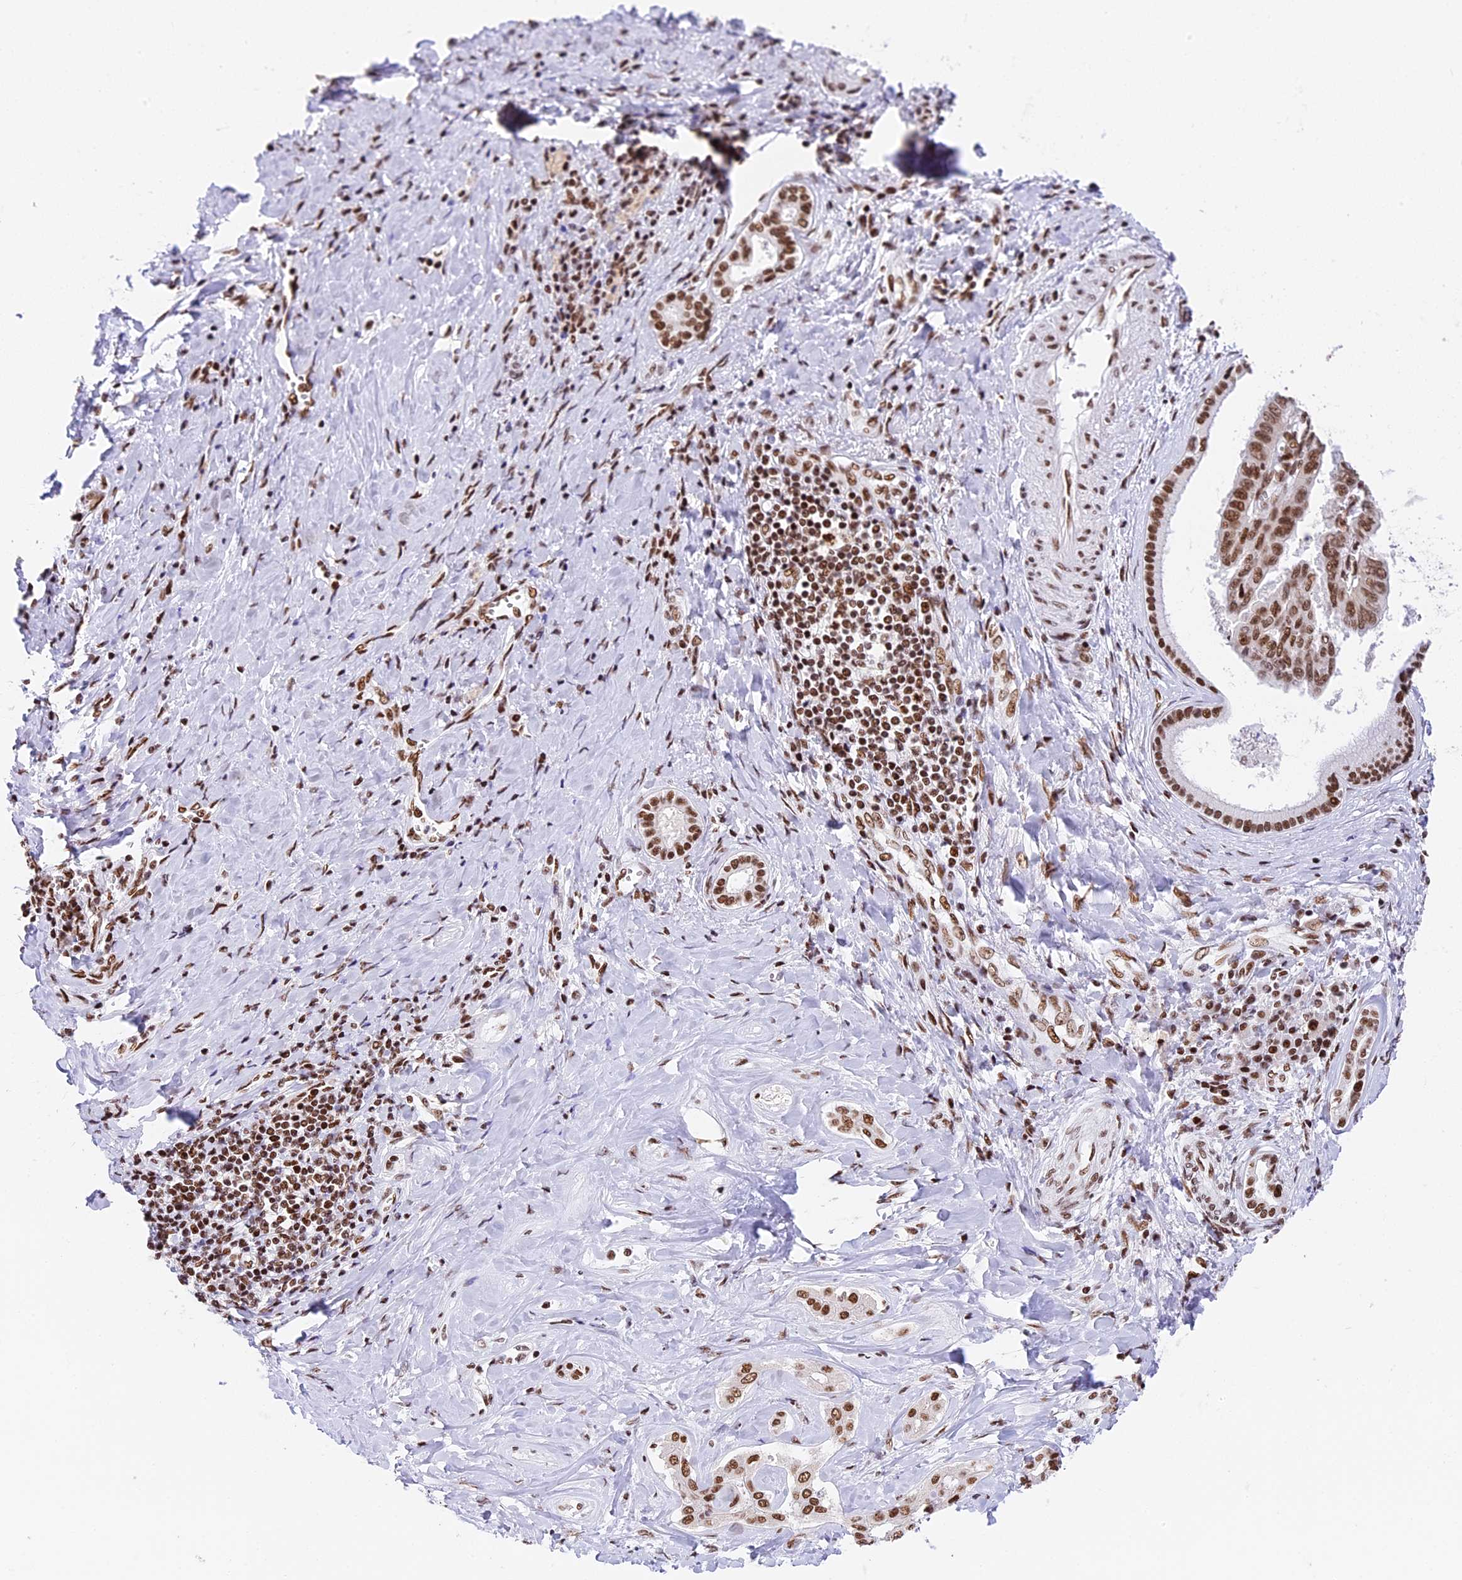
{"staining": {"intensity": "strong", "quantity": ">75%", "location": "nuclear"}, "tissue": "liver cancer", "cell_type": "Tumor cells", "image_type": "cancer", "snomed": [{"axis": "morphology", "description": "Cholangiocarcinoma"}, {"axis": "topography", "description": "Liver"}], "caption": "This is an image of immunohistochemistry (IHC) staining of liver cancer, which shows strong positivity in the nuclear of tumor cells.", "gene": "SBNO1", "patient": {"sex": "female", "age": 77}}